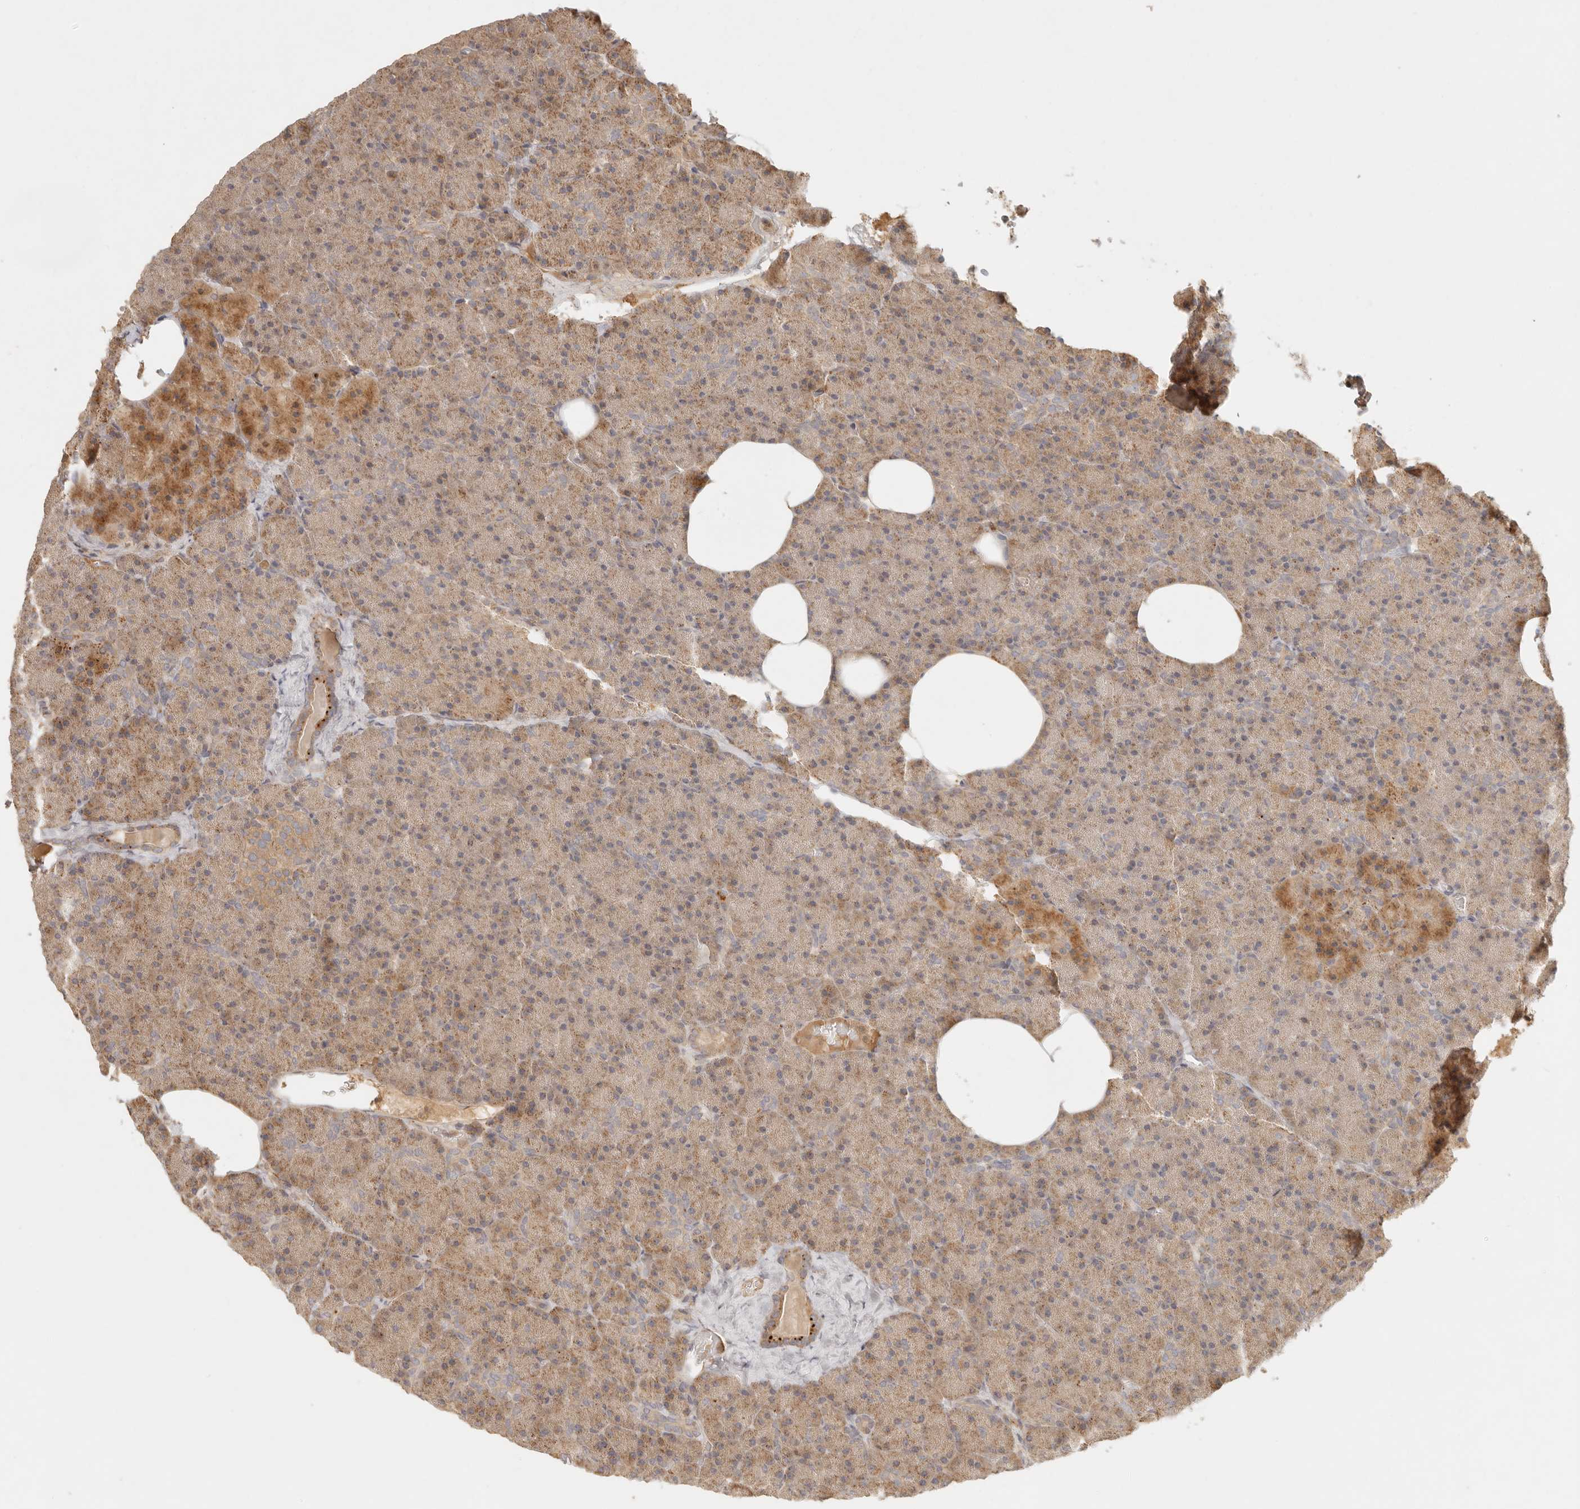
{"staining": {"intensity": "moderate", "quantity": "25%-75%", "location": "cytoplasmic/membranous"}, "tissue": "pancreas", "cell_type": "Exocrine glandular cells", "image_type": "normal", "snomed": [{"axis": "morphology", "description": "Normal tissue, NOS"}, {"axis": "morphology", "description": "Carcinoid, malignant, NOS"}, {"axis": "topography", "description": "Pancreas"}], "caption": "Immunohistochemistry histopathology image of unremarkable human pancreas stained for a protein (brown), which demonstrates medium levels of moderate cytoplasmic/membranous staining in about 25%-75% of exocrine glandular cells.", "gene": "ANKRD61", "patient": {"sex": "female", "age": 35}}